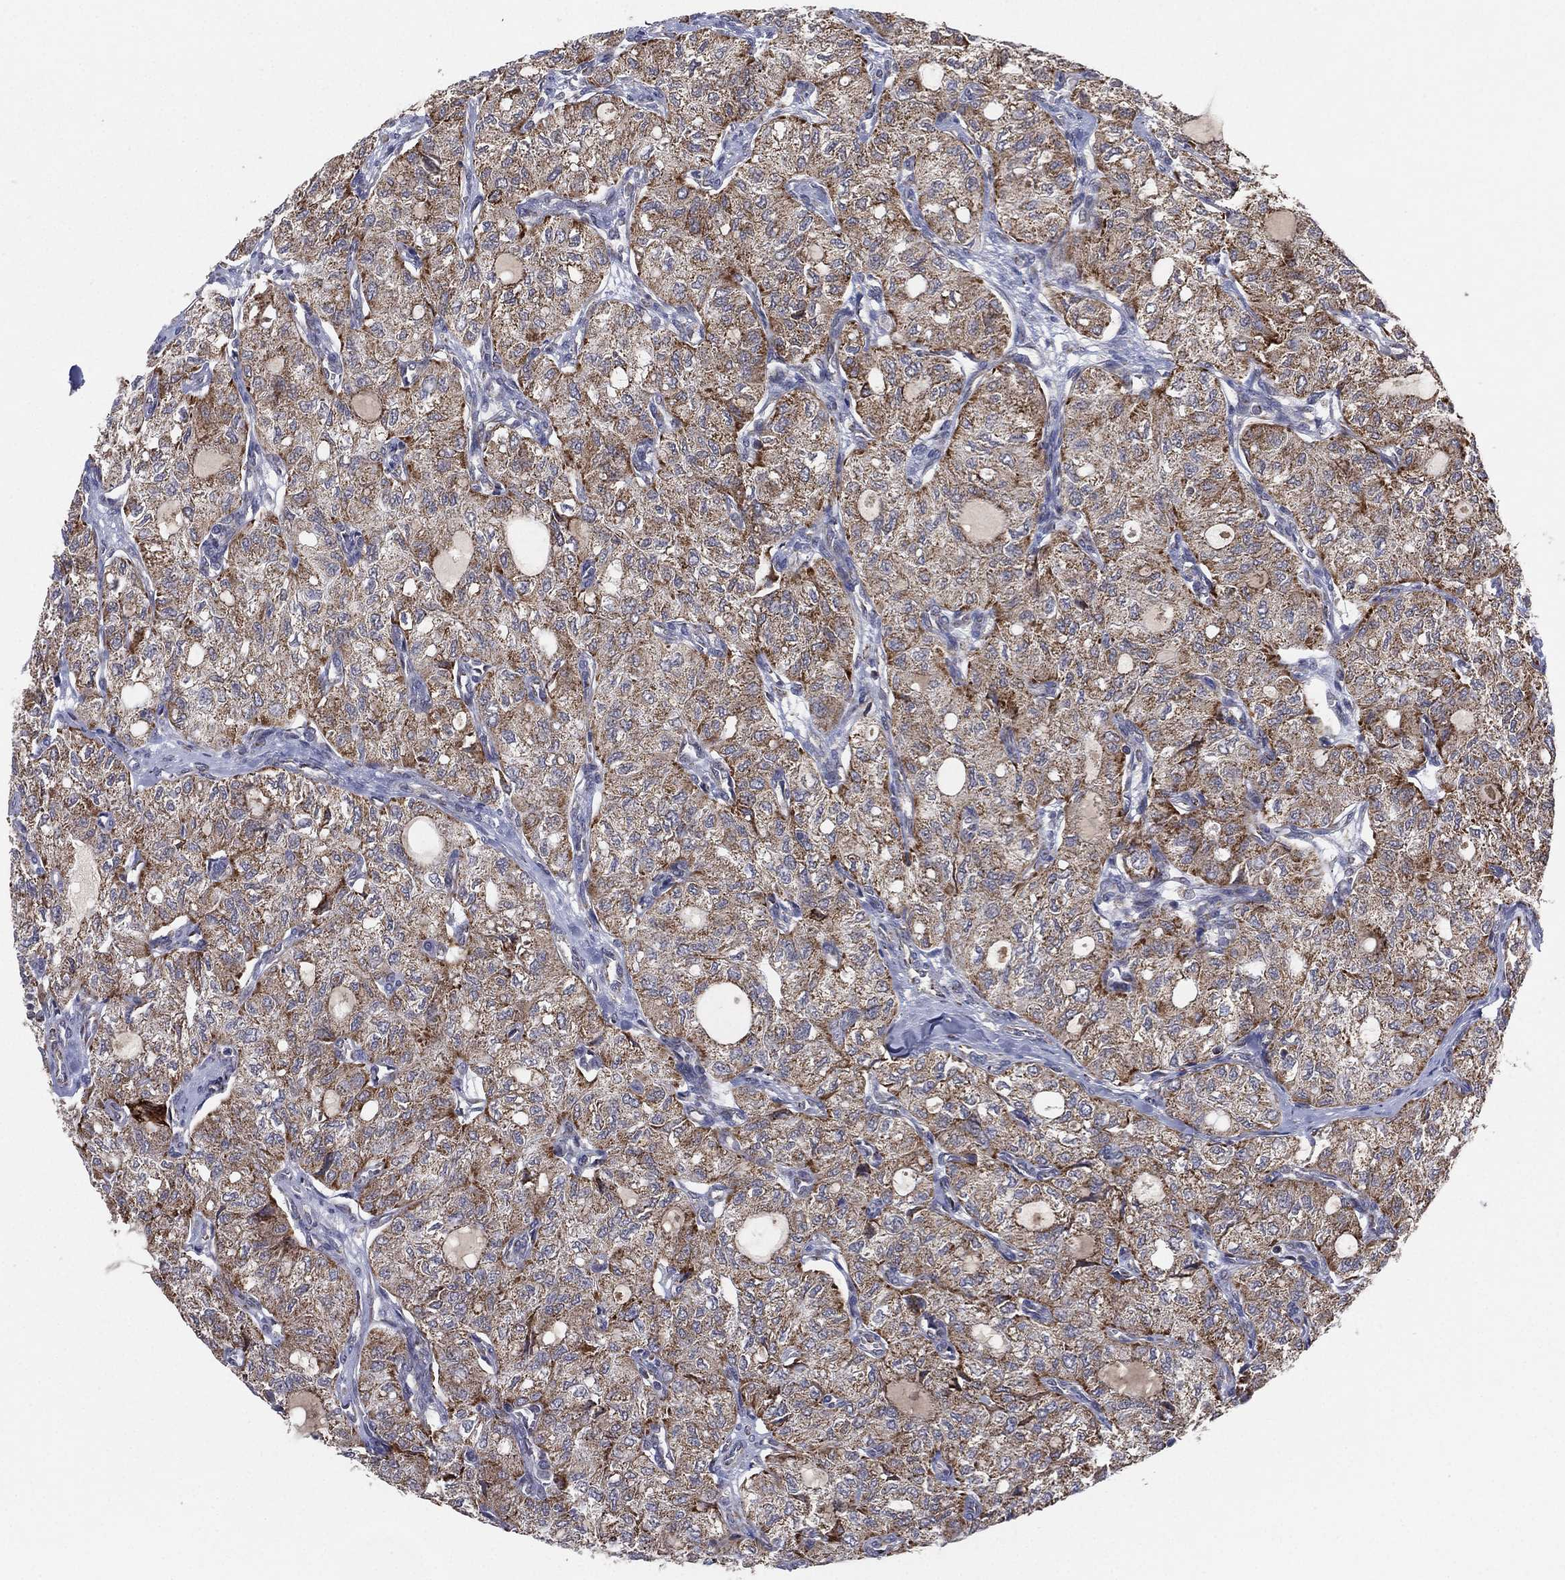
{"staining": {"intensity": "strong", "quantity": "25%-75%", "location": "cytoplasmic/membranous"}, "tissue": "thyroid cancer", "cell_type": "Tumor cells", "image_type": "cancer", "snomed": [{"axis": "morphology", "description": "Follicular adenoma carcinoma, NOS"}, {"axis": "topography", "description": "Thyroid gland"}], "caption": "Immunohistochemical staining of human thyroid follicular adenoma carcinoma displays strong cytoplasmic/membranous protein staining in about 25%-75% of tumor cells. The staining was performed using DAB to visualize the protein expression in brown, while the nuclei were stained in blue with hematoxylin (Magnification: 20x).", "gene": "PSMG4", "patient": {"sex": "male", "age": 75}}